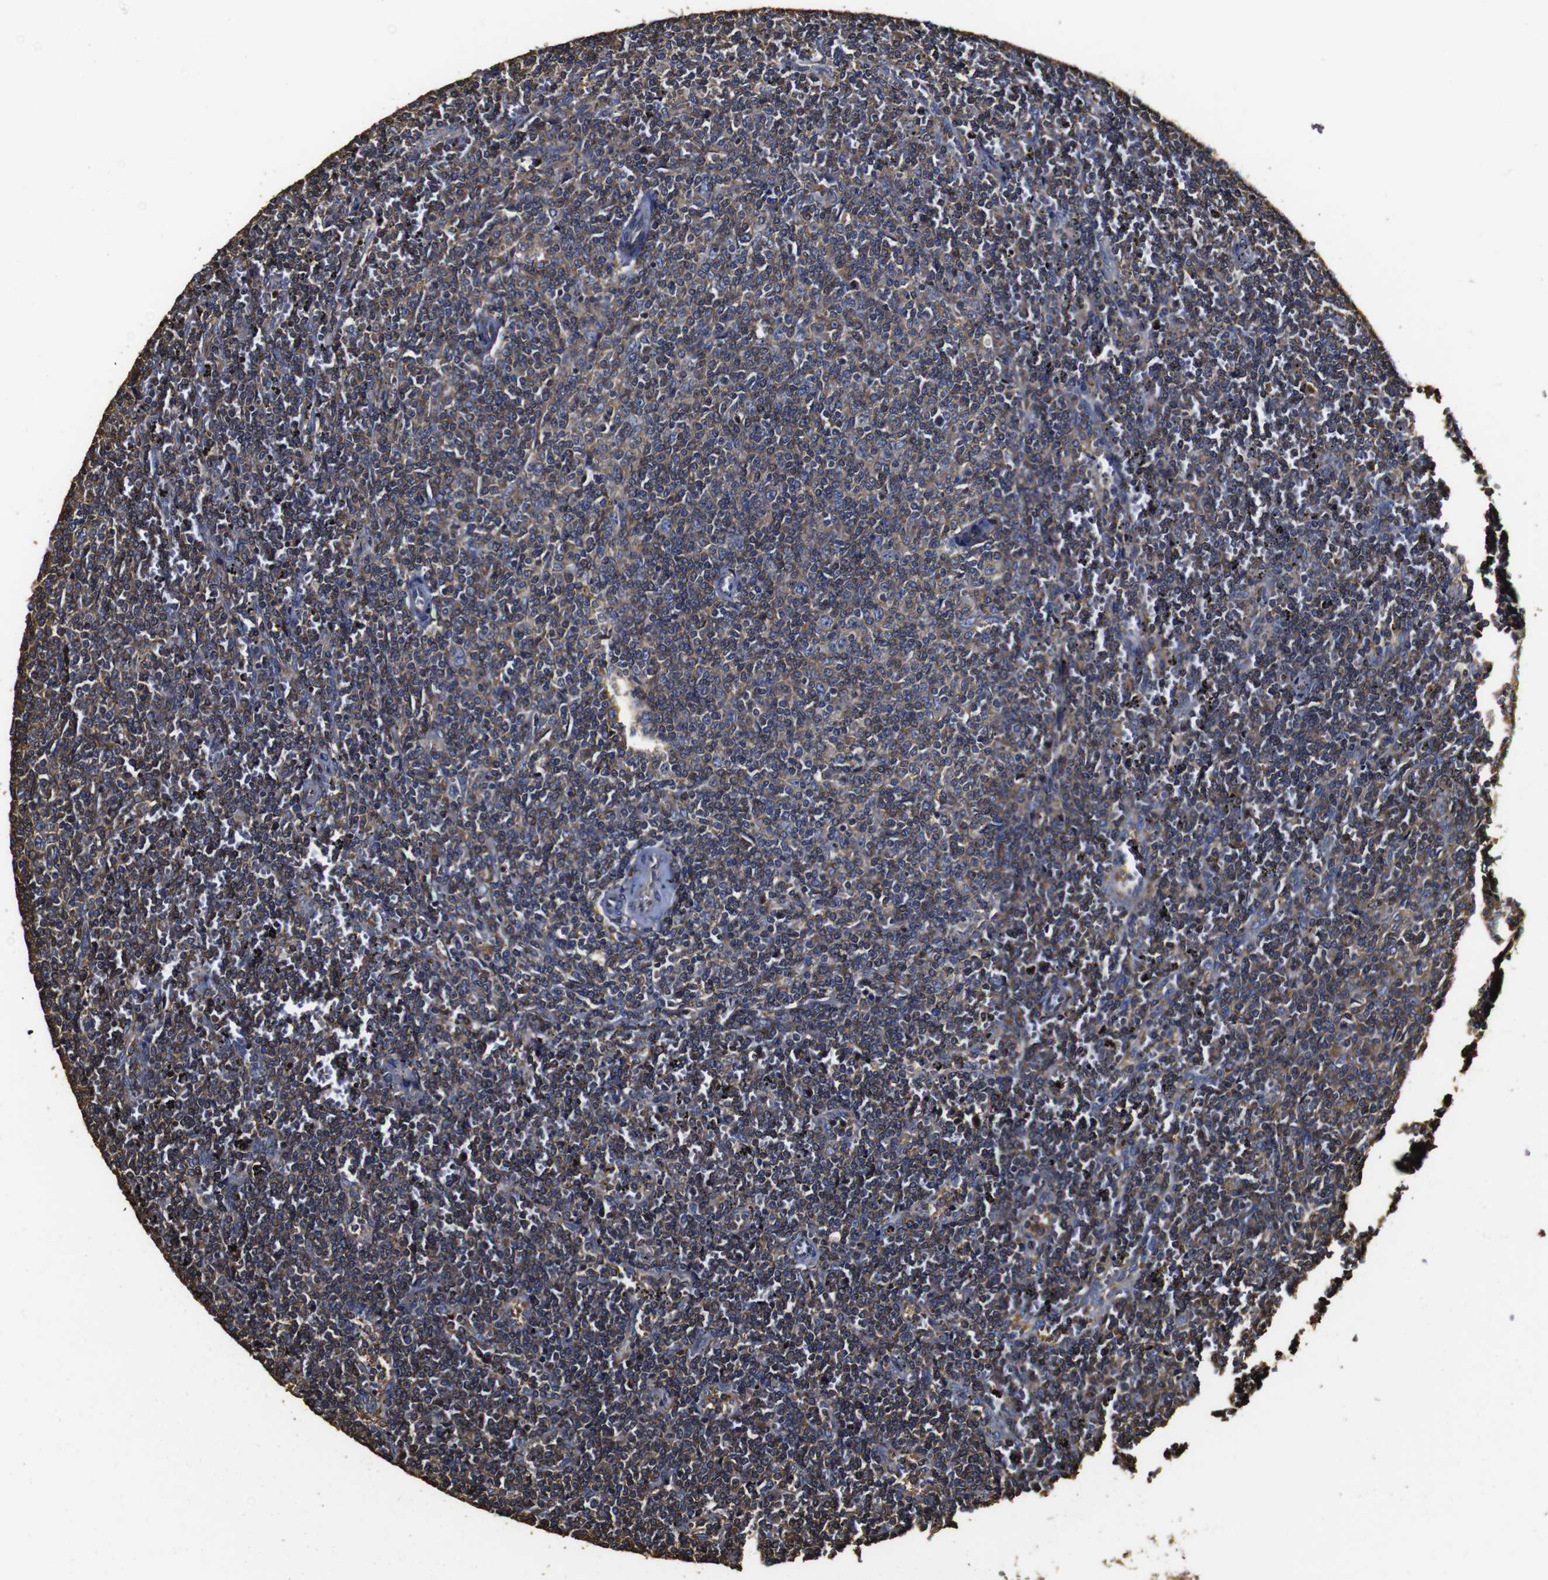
{"staining": {"intensity": "weak", "quantity": "25%-75%", "location": "cytoplasmic/membranous"}, "tissue": "lymphoma", "cell_type": "Tumor cells", "image_type": "cancer", "snomed": [{"axis": "morphology", "description": "Malignant lymphoma, non-Hodgkin's type, Low grade"}, {"axis": "topography", "description": "Spleen"}], "caption": "Immunohistochemical staining of low-grade malignant lymphoma, non-Hodgkin's type exhibits weak cytoplasmic/membranous protein expression in about 25%-75% of tumor cells. The staining is performed using DAB brown chromogen to label protein expression. The nuclei are counter-stained blue using hematoxylin.", "gene": "MSN", "patient": {"sex": "female", "age": 50}}